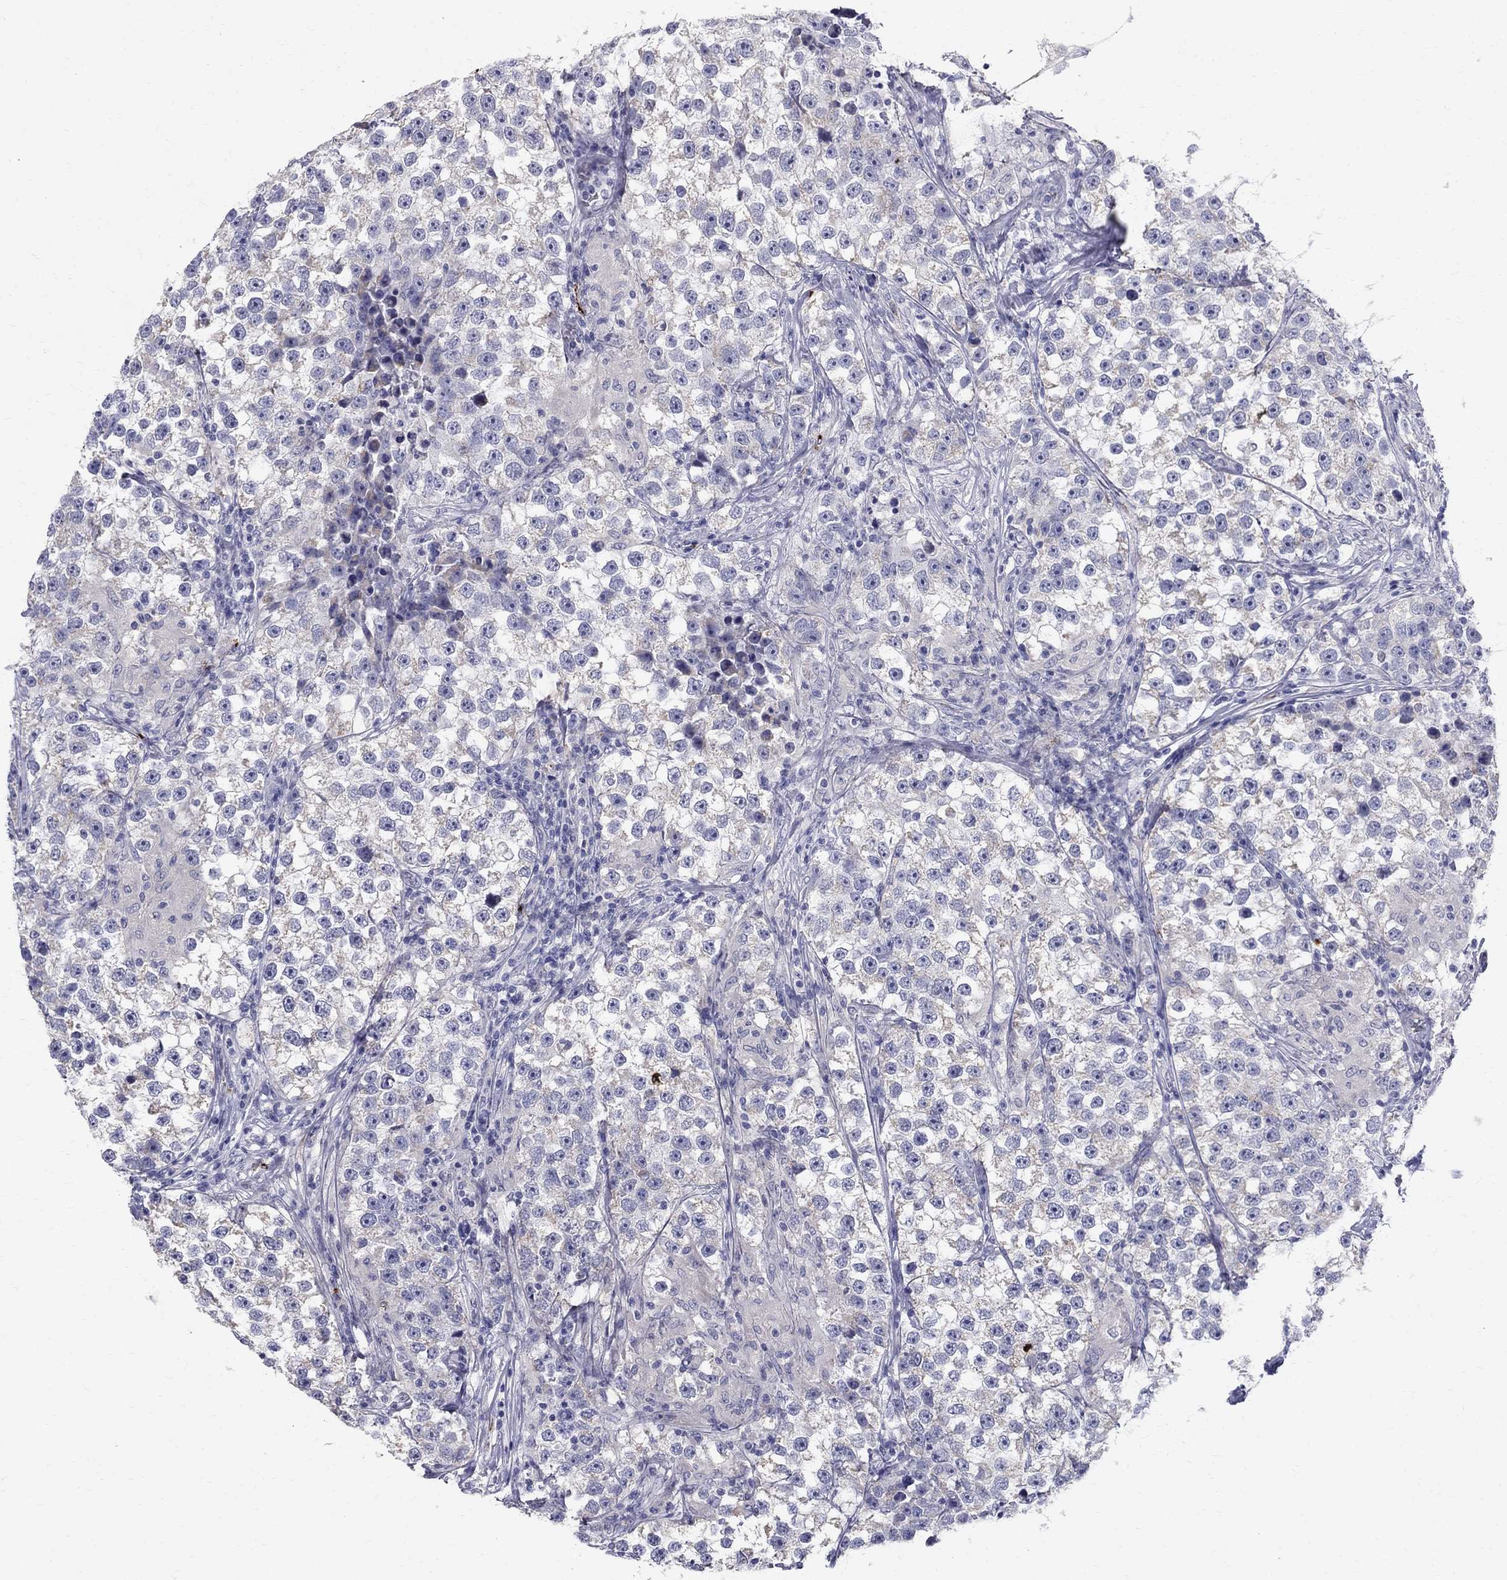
{"staining": {"intensity": "negative", "quantity": "none", "location": "none"}, "tissue": "testis cancer", "cell_type": "Tumor cells", "image_type": "cancer", "snomed": [{"axis": "morphology", "description": "Seminoma, NOS"}, {"axis": "topography", "description": "Testis"}], "caption": "The histopathology image reveals no significant staining in tumor cells of seminoma (testis).", "gene": "TP53TG5", "patient": {"sex": "male", "age": 46}}